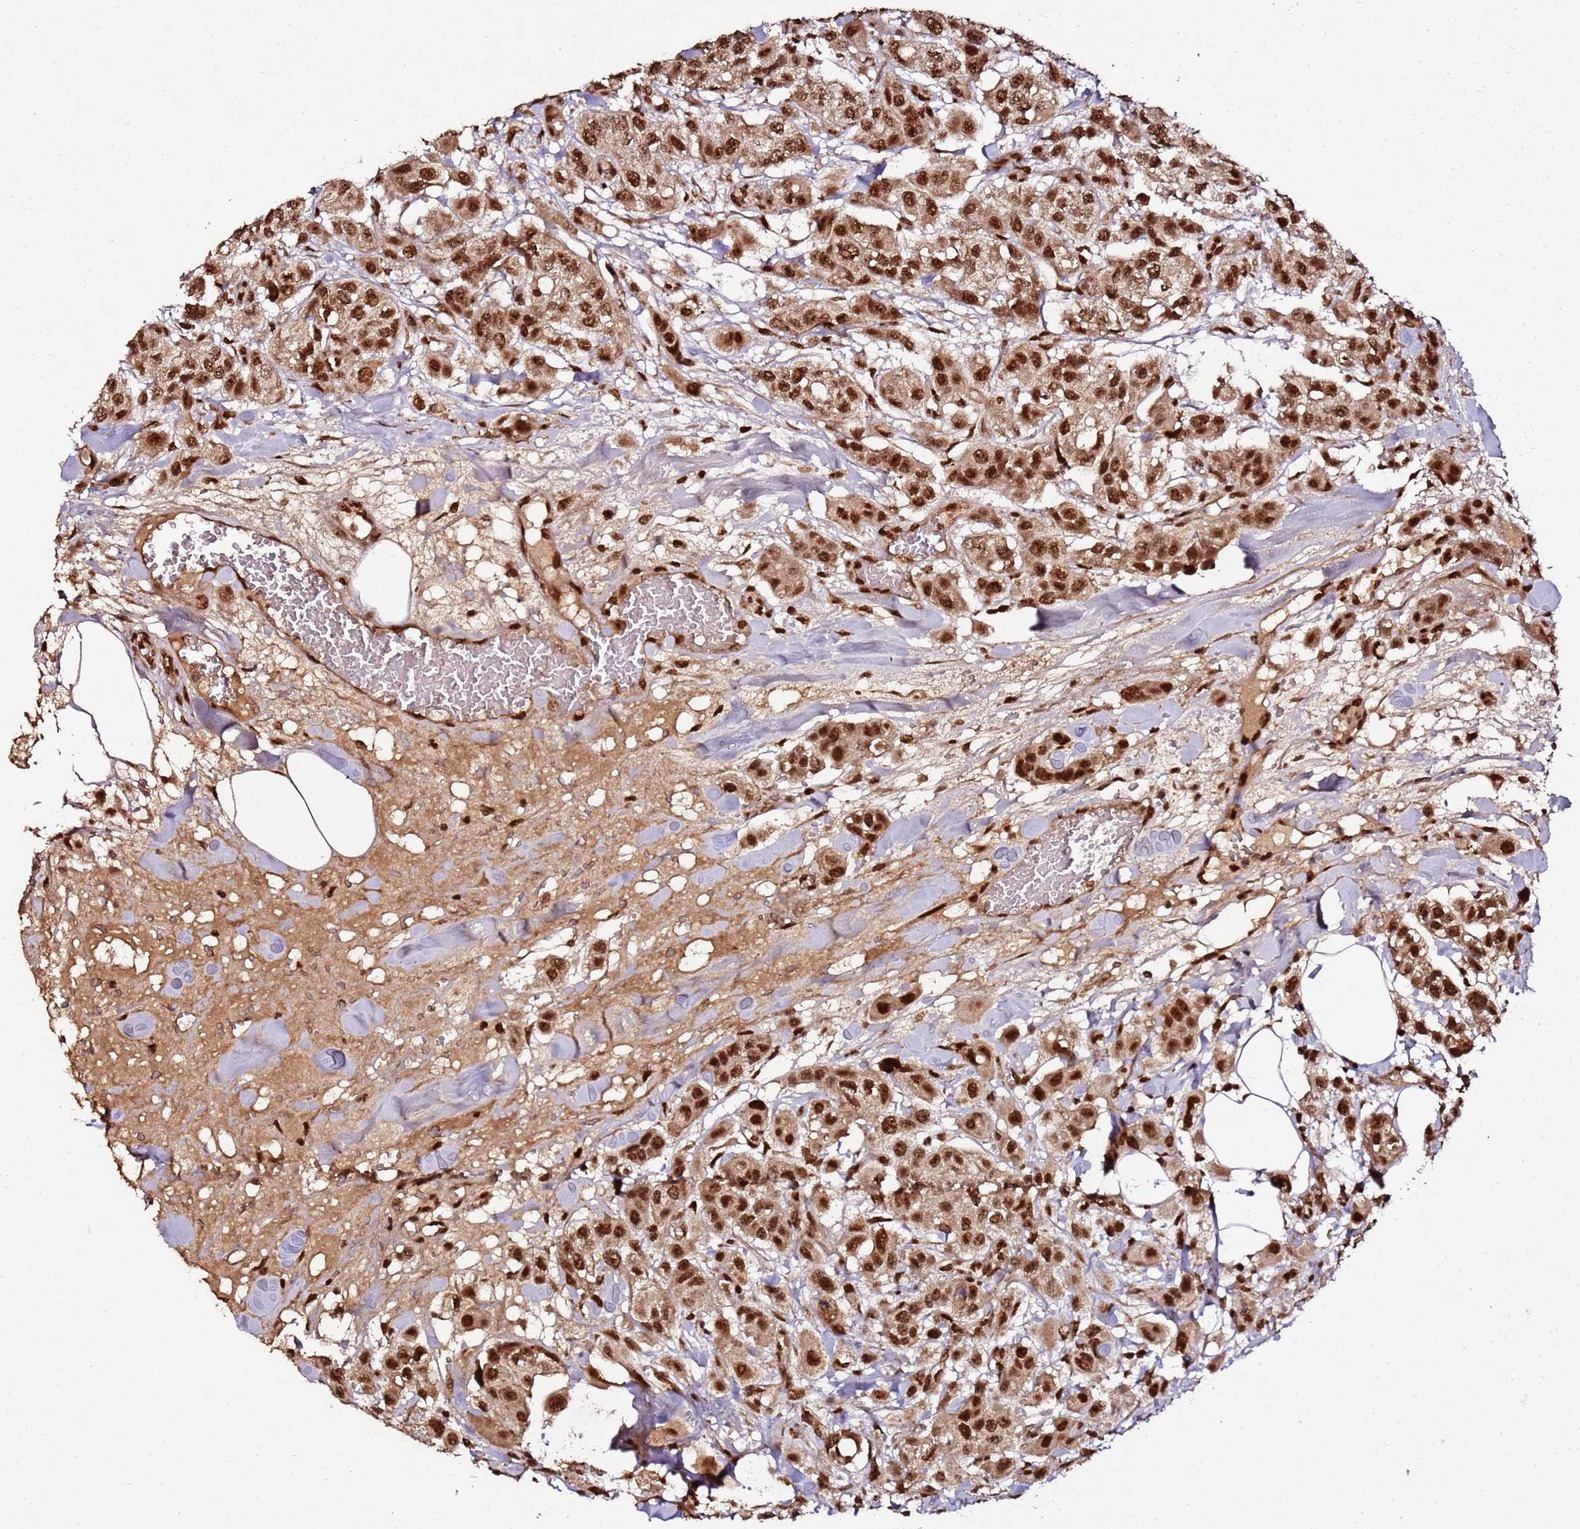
{"staining": {"intensity": "strong", "quantity": ">75%", "location": "nuclear"}, "tissue": "urothelial cancer", "cell_type": "Tumor cells", "image_type": "cancer", "snomed": [{"axis": "morphology", "description": "Urothelial carcinoma, High grade"}, {"axis": "topography", "description": "Urinary bladder"}], "caption": "This photomicrograph reveals high-grade urothelial carcinoma stained with immunohistochemistry (IHC) to label a protein in brown. The nuclear of tumor cells show strong positivity for the protein. Nuclei are counter-stained blue.", "gene": "XRN2", "patient": {"sex": "male", "age": 67}}